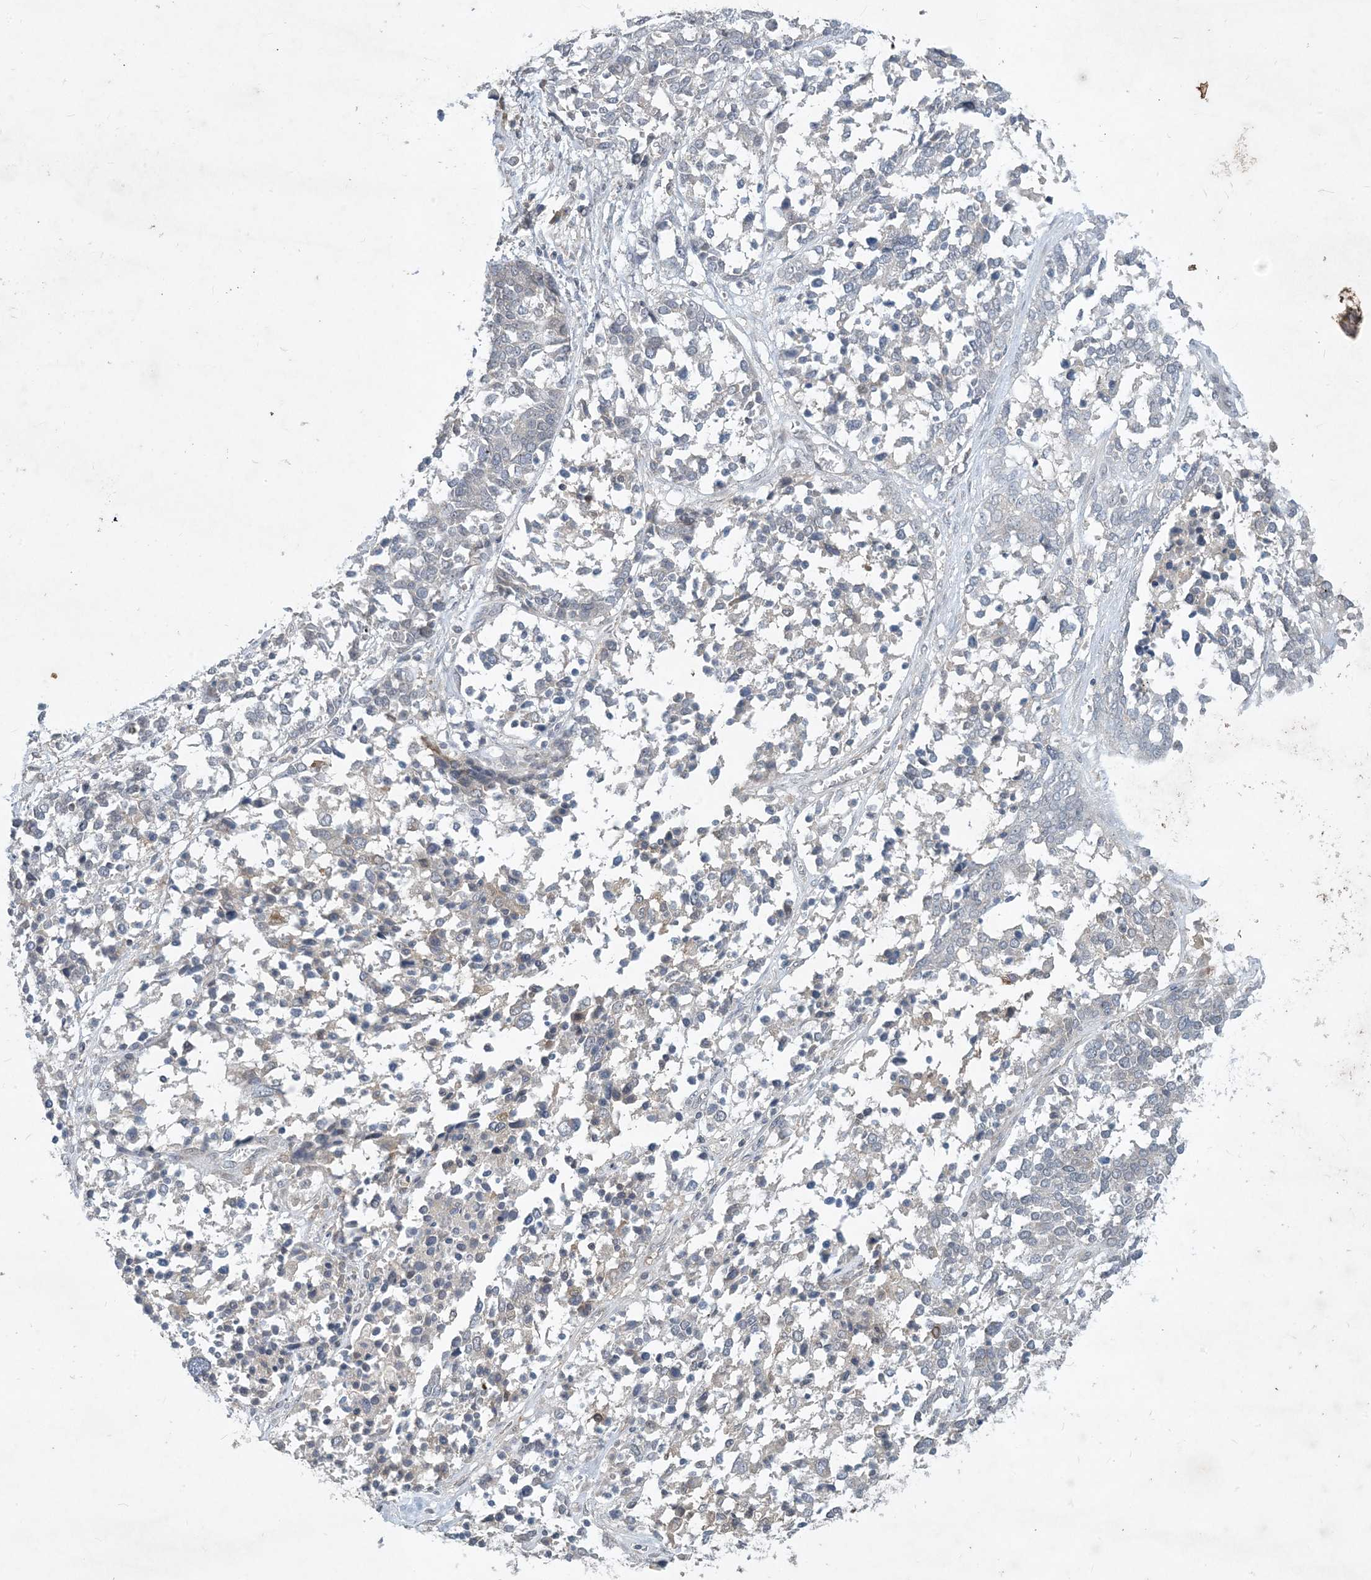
{"staining": {"intensity": "negative", "quantity": "none", "location": "none"}, "tissue": "ovarian cancer", "cell_type": "Tumor cells", "image_type": "cancer", "snomed": [{"axis": "morphology", "description": "Cystadenocarcinoma, serous, NOS"}, {"axis": "topography", "description": "Ovary"}], "caption": "DAB (3,3'-diaminobenzidine) immunohistochemical staining of ovarian serous cystadenocarcinoma demonstrates no significant expression in tumor cells.", "gene": "CDS1", "patient": {"sex": "female", "age": 44}}